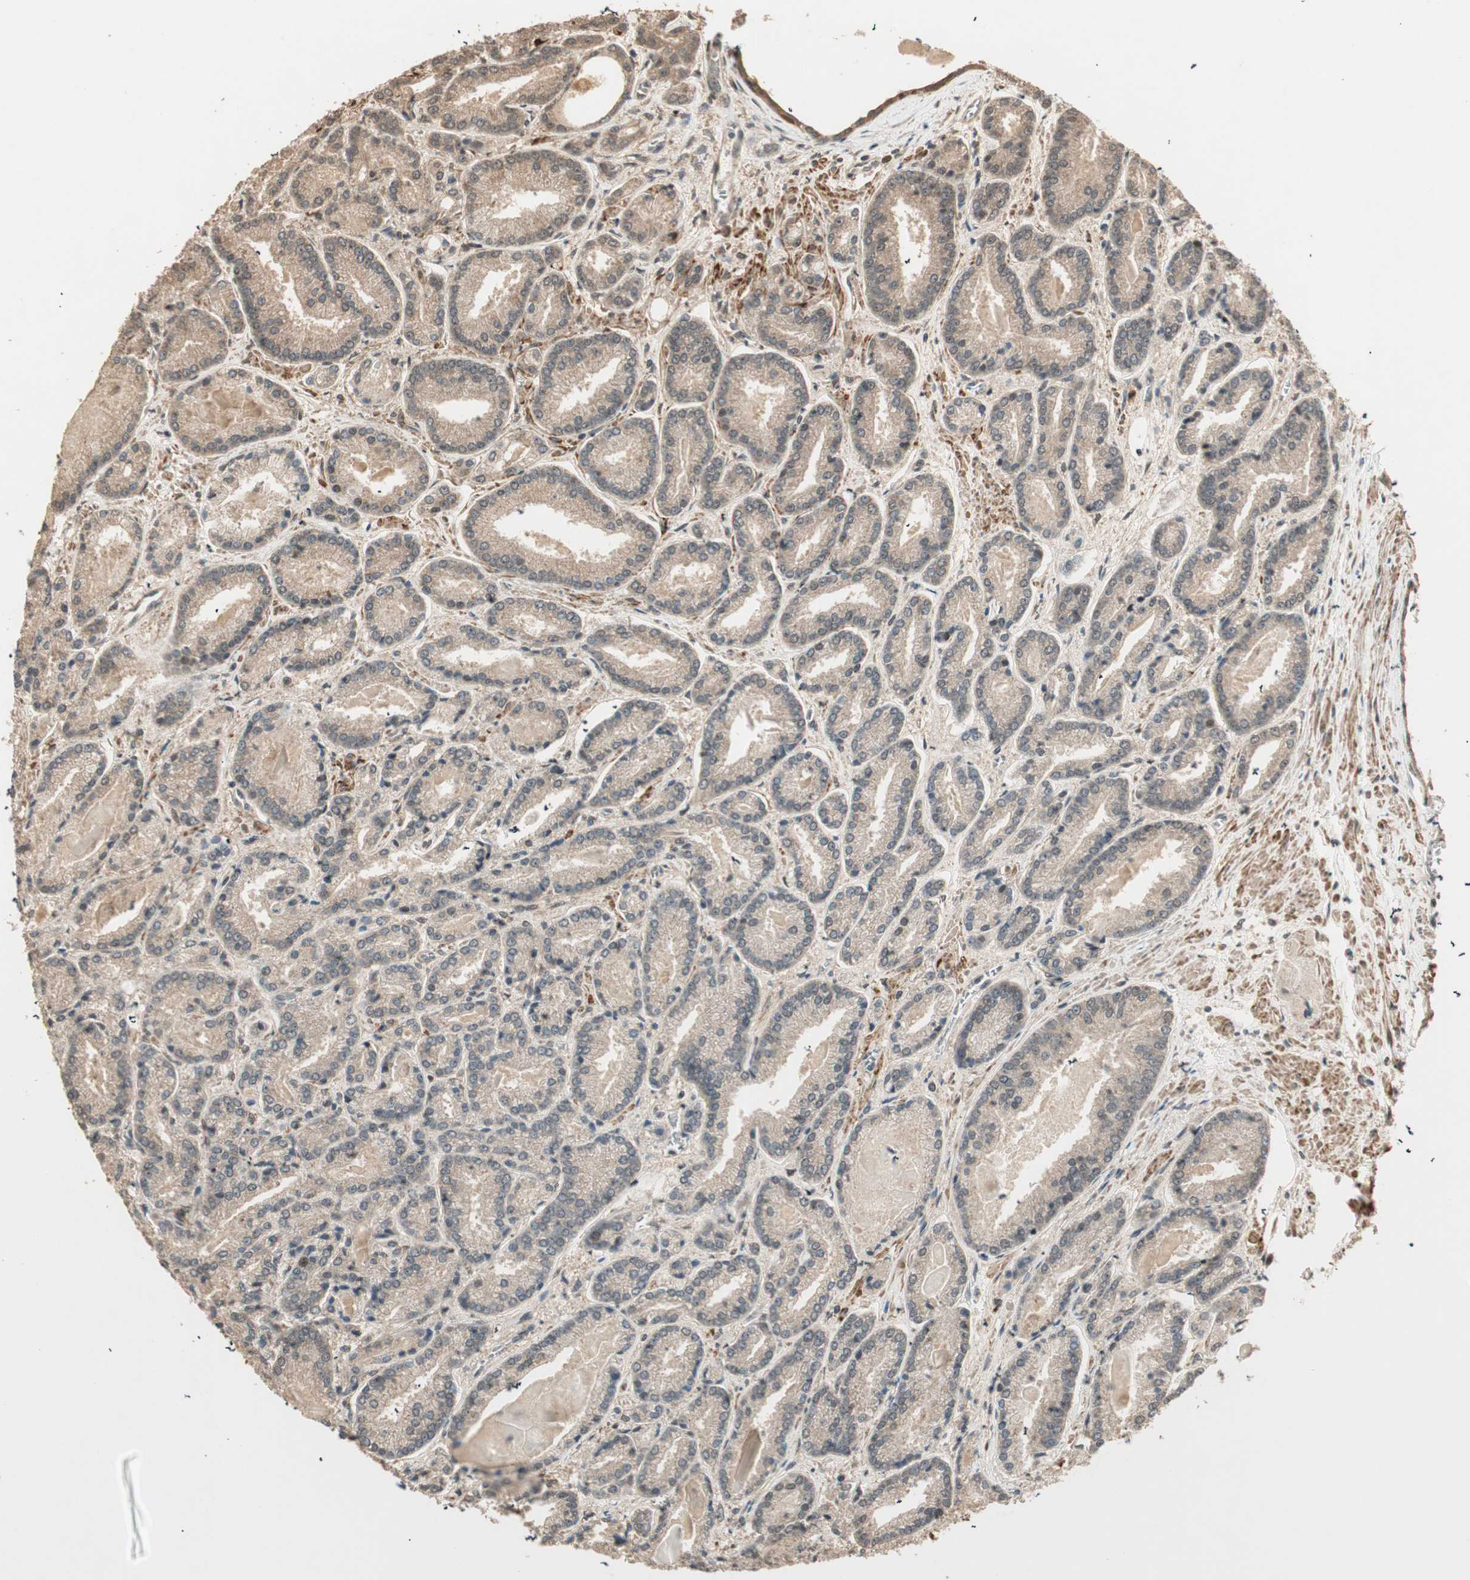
{"staining": {"intensity": "moderate", "quantity": "25%-75%", "location": "cytoplasmic/membranous,nuclear"}, "tissue": "prostate cancer", "cell_type": "Tumor cells", "image_type": "cancer", "snomed": [{"axis": "morphology", "description": "Adenocarcinoma, Low grade"}, {"axis": "topography", "description": "Prostate"}], "caption": "High-magnification brightfield microscopy of prostate low-grade adenocarcinoma stained with DAB (3,3'-diaminobenzidine) (brown) and counterstained with hematoxylin (blue). tumor cells exhibit moderate cytoplasmic/membranous and nuclear staining is seen in about25%-75% of cells. (DAB = brown stain, brightfield microscopy at high magnification).", "gene": "ZSCAN31", "patient": {"sex": "male", "age": 59}}